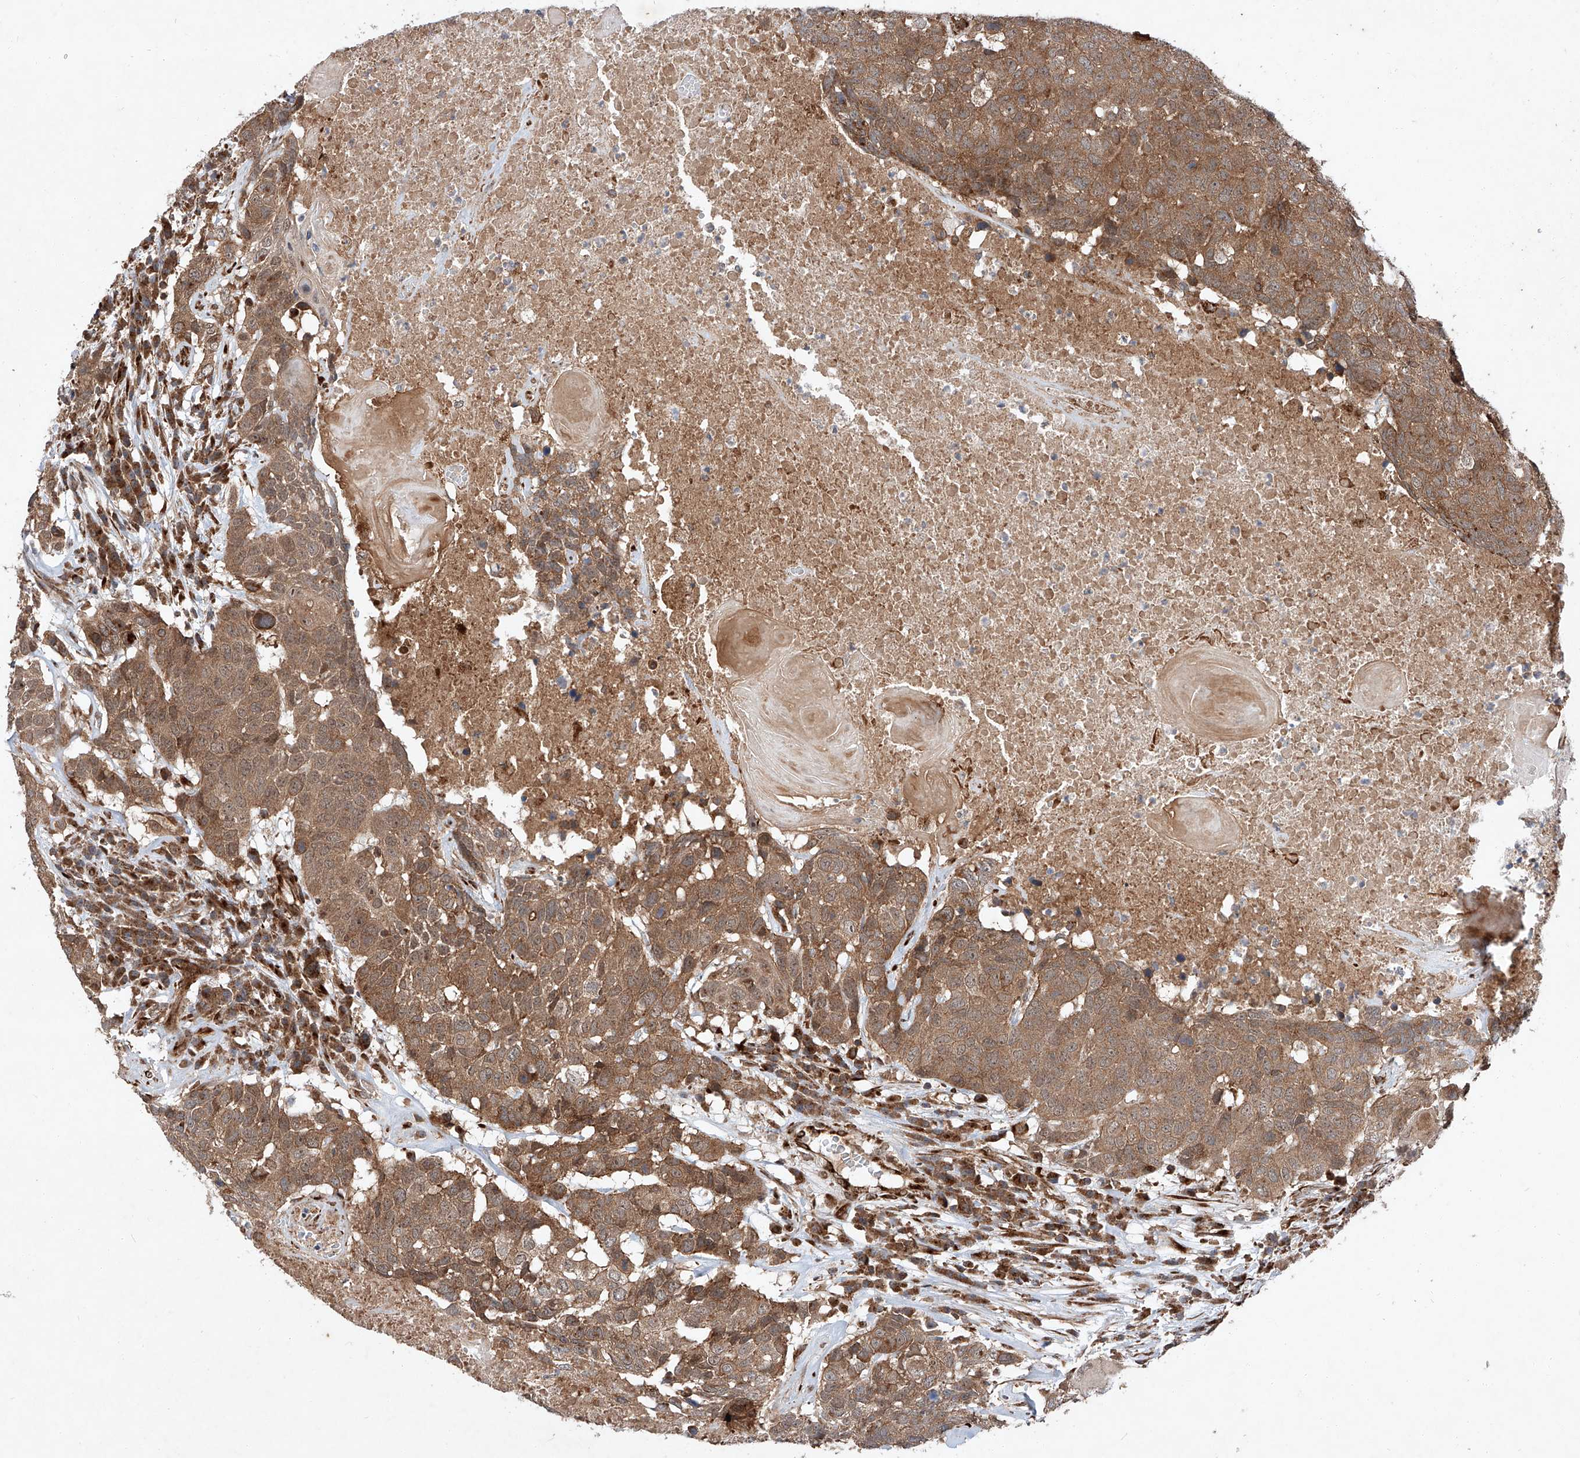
{"staining": {"intensity": "moderate", "quantity": ">75%", "location": "cytoplasmic/membranous"}, "tissue": "head and neck cancer", "cell_type": "Tumor cells", "image_type": "cancer", "snomed": [{"axis": "morphology", "description": "Squamous cell carcinoma, NOS"}, {"axis": "topography", "description": "Head-Neck"}], "caption": "Brown immunohistochemical staining in human head and neck cancer (squamous cell carcinoma) shows moderate cytoplasmic/membranous staining in about >75% of tumor cells. The staining is performed using DAB brown chromogen to label protein expression. The nuclei are counter-stained blue using hematoxylin.", "gene": "ZFP28", "patient": {"sex": "male", "age": 66}}